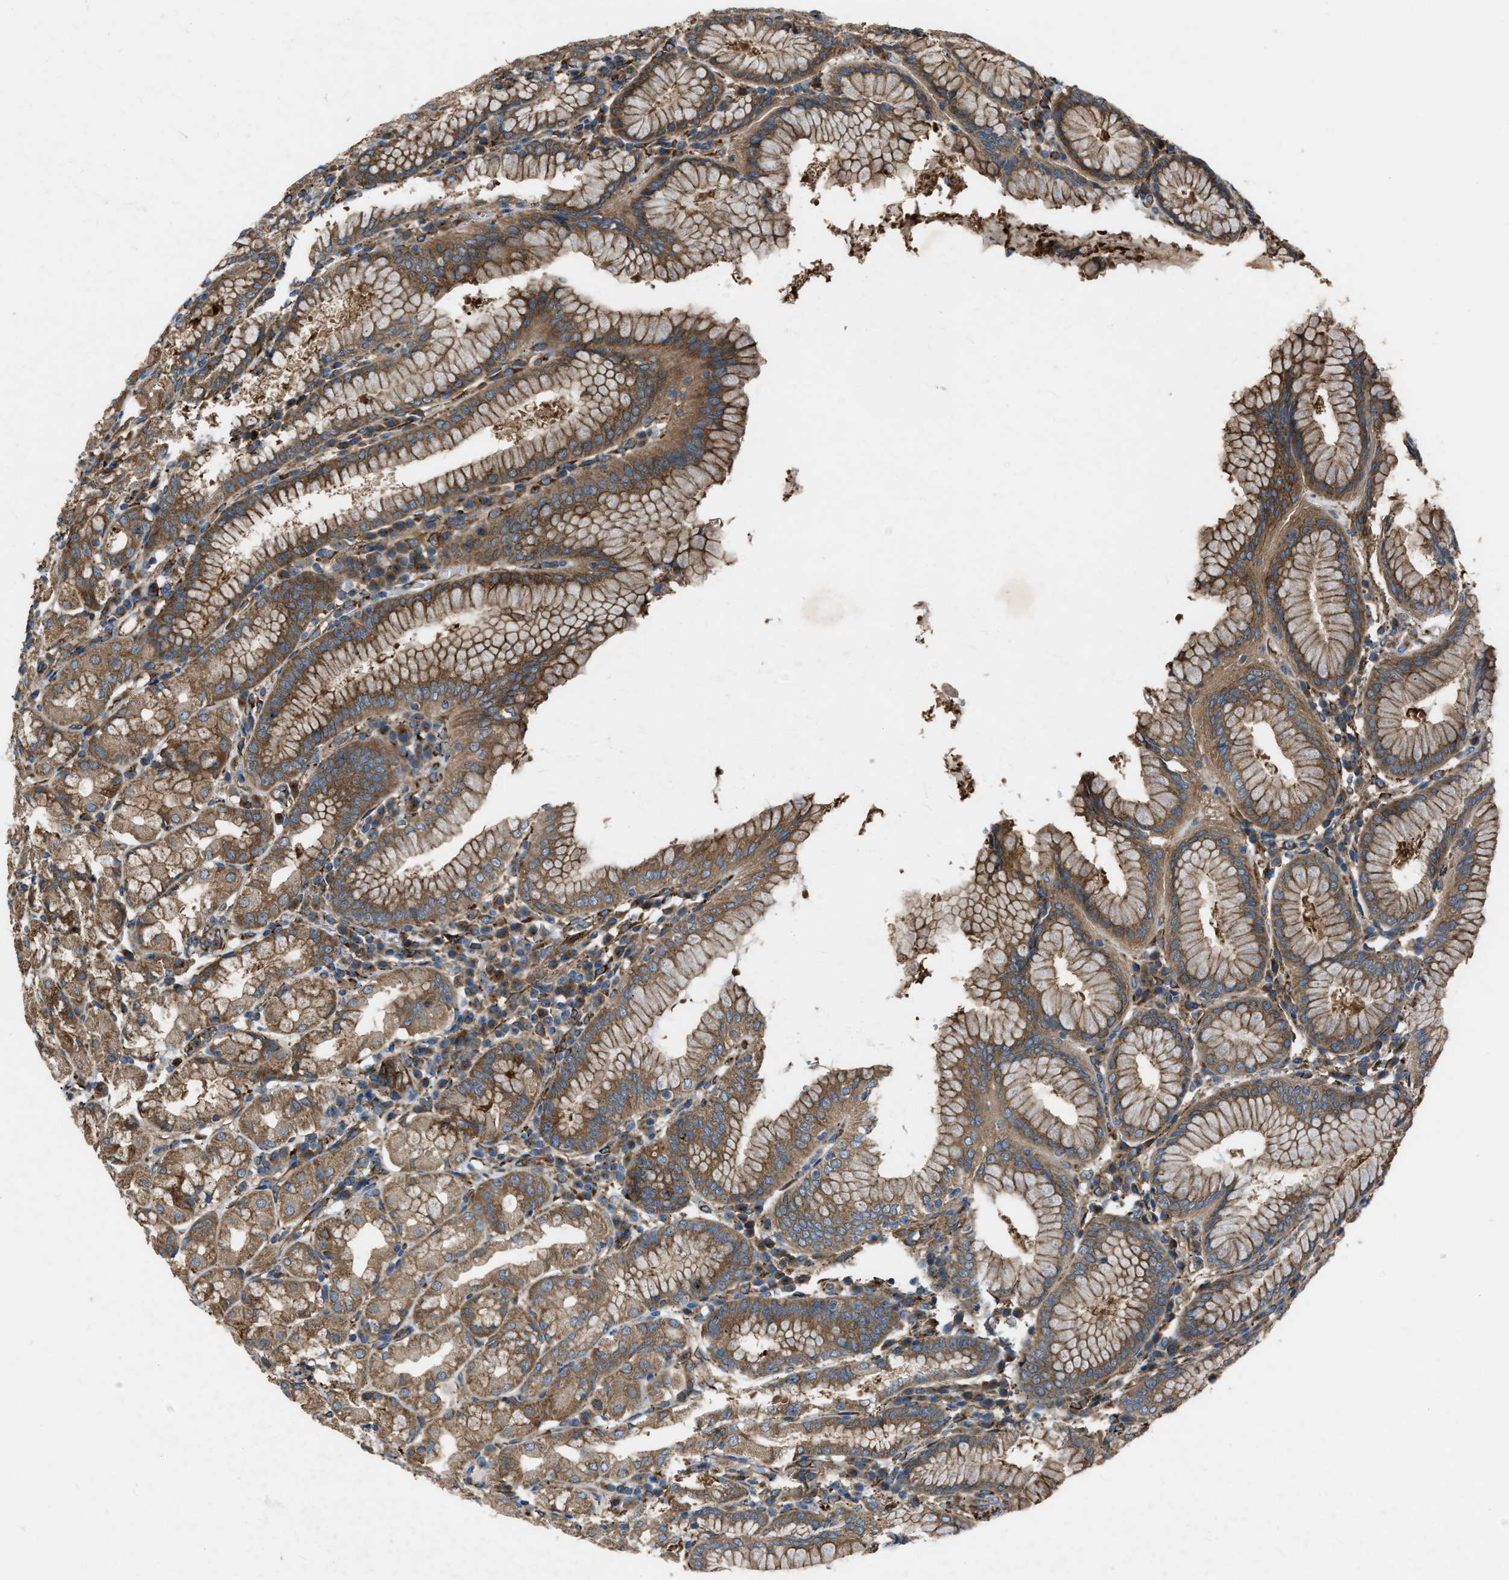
{"staining": {"intensity": "moderate", "quantity": ">75%", "location": "cytoplasmic/membranous"}, "tissue": "stomach", "cell_type": "Glandular cells", "image_type": "normal", "snomed": [{"axis": "morphology", "description": "Normal tissue, NOS"}, {"axis": "topography", "description": "Stomach"}, {"axis": "topography", "description": "Stomach, lower"}], "caption": "Immunohistochemistry histopathology image of normal human stomach stained for a protein (brown), which shows medium levels of moderate cytoplasmic/membranous positivity in about >75% of glandular cells.", "gene": "TRPC1", "patient": {"sex": "female", "age": 56}}